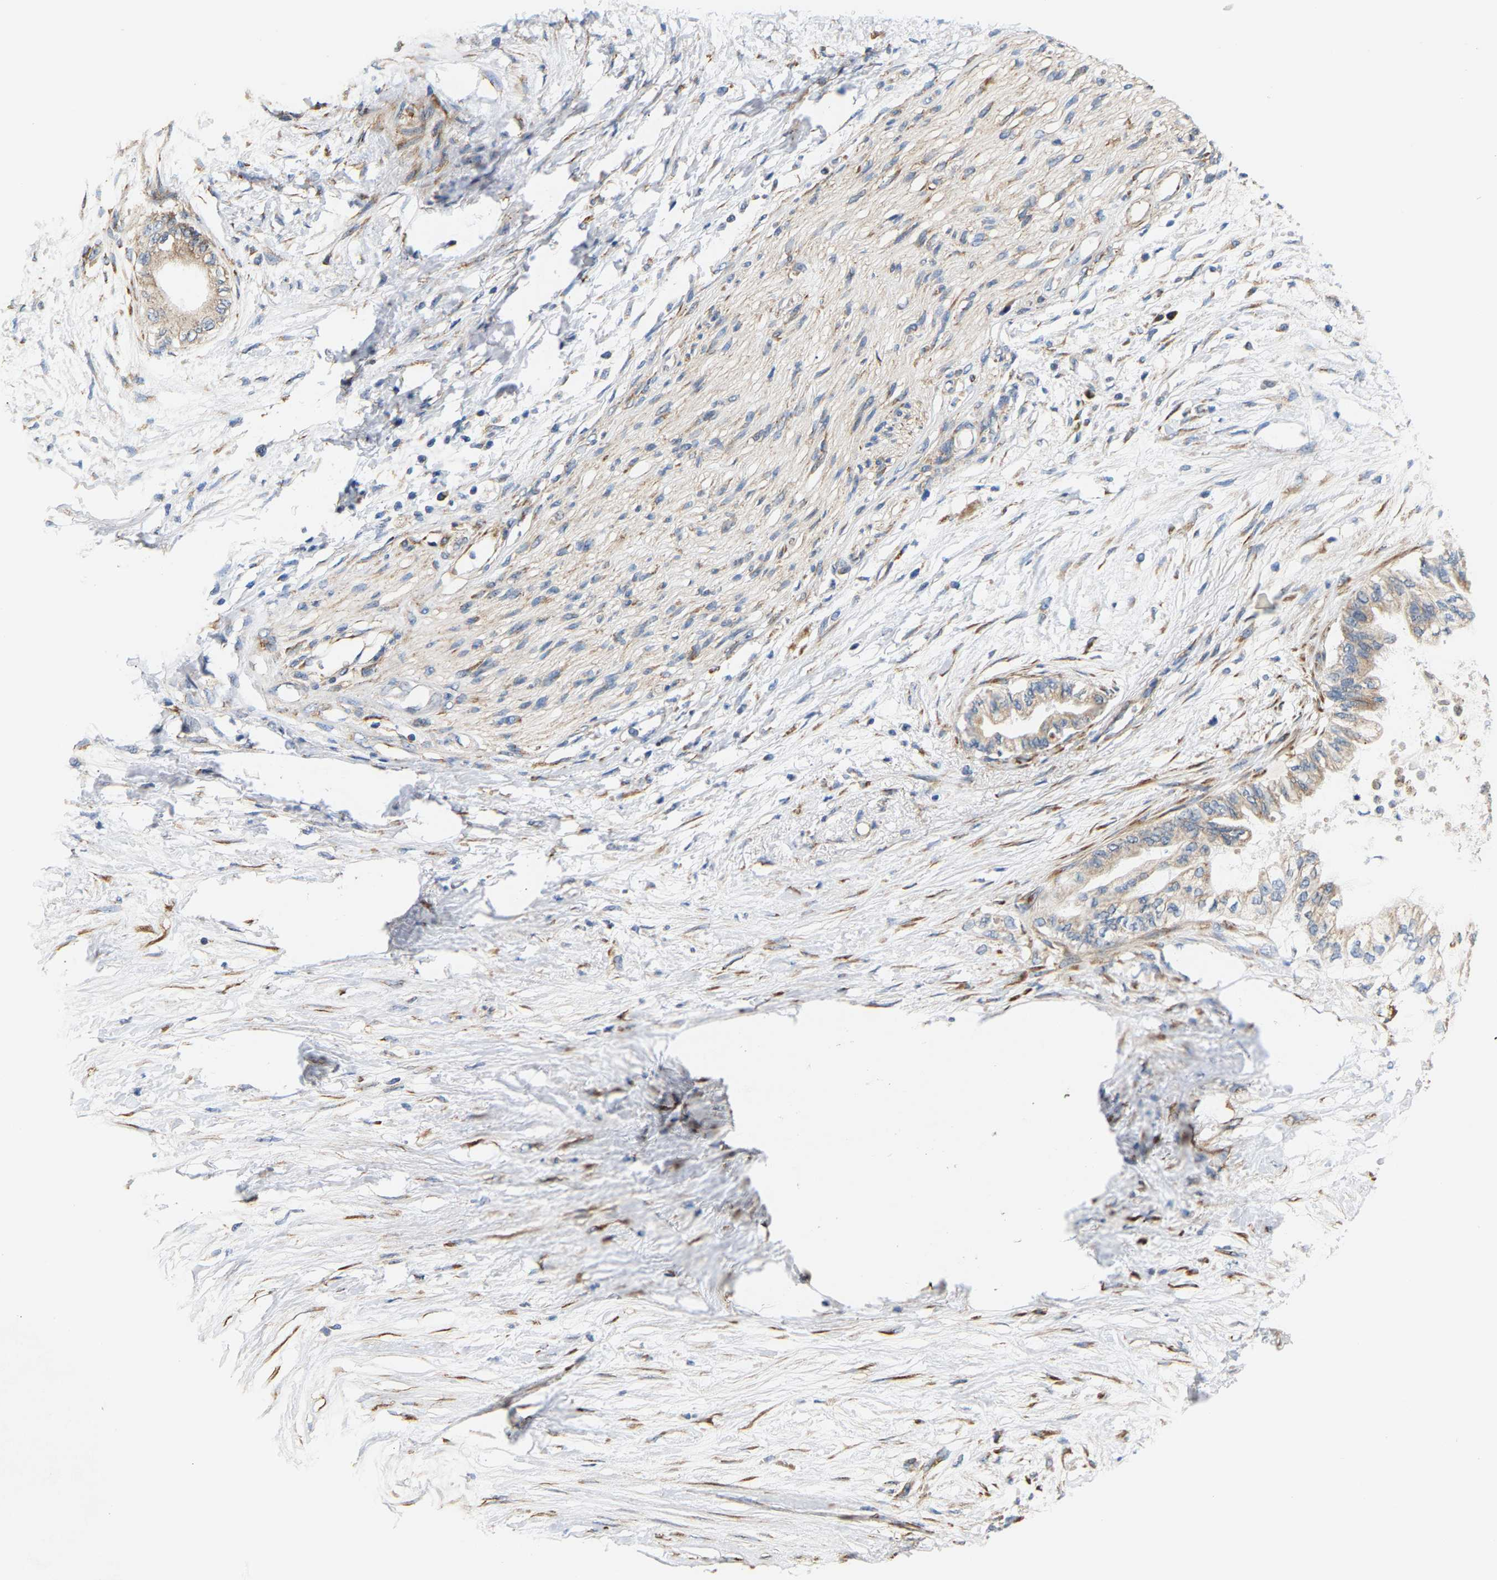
{"staining": {"intensity": "weak", "quantity": "25%-75%", "location": "cytoplasmic/membranous"}, "tissue": "pancreatic cancer", "cell_type": "Tumor cells", "image_type": "cancer", "snomed": [{"axis": "morphology", "description": "Normal tissue, NOS"}, {"axis": "morphology", "description": "Adenocarcinoma, NOS"}, {"axis": "topography", "description": "Pancreas"}, {"axis": "topography", "description": "Duodenum"}], "caption": "Weak cytoplasmic/membranous expression is appreciated in approximately 25%-75% of tumor cells in pancreatic cancer. (Stains: DAB in brown, nuclei in blue, Microscopy: brightfield microscopy at high magnification).", "gene": "TMEM168", "patient": {"sex": "female", "age": 60}}